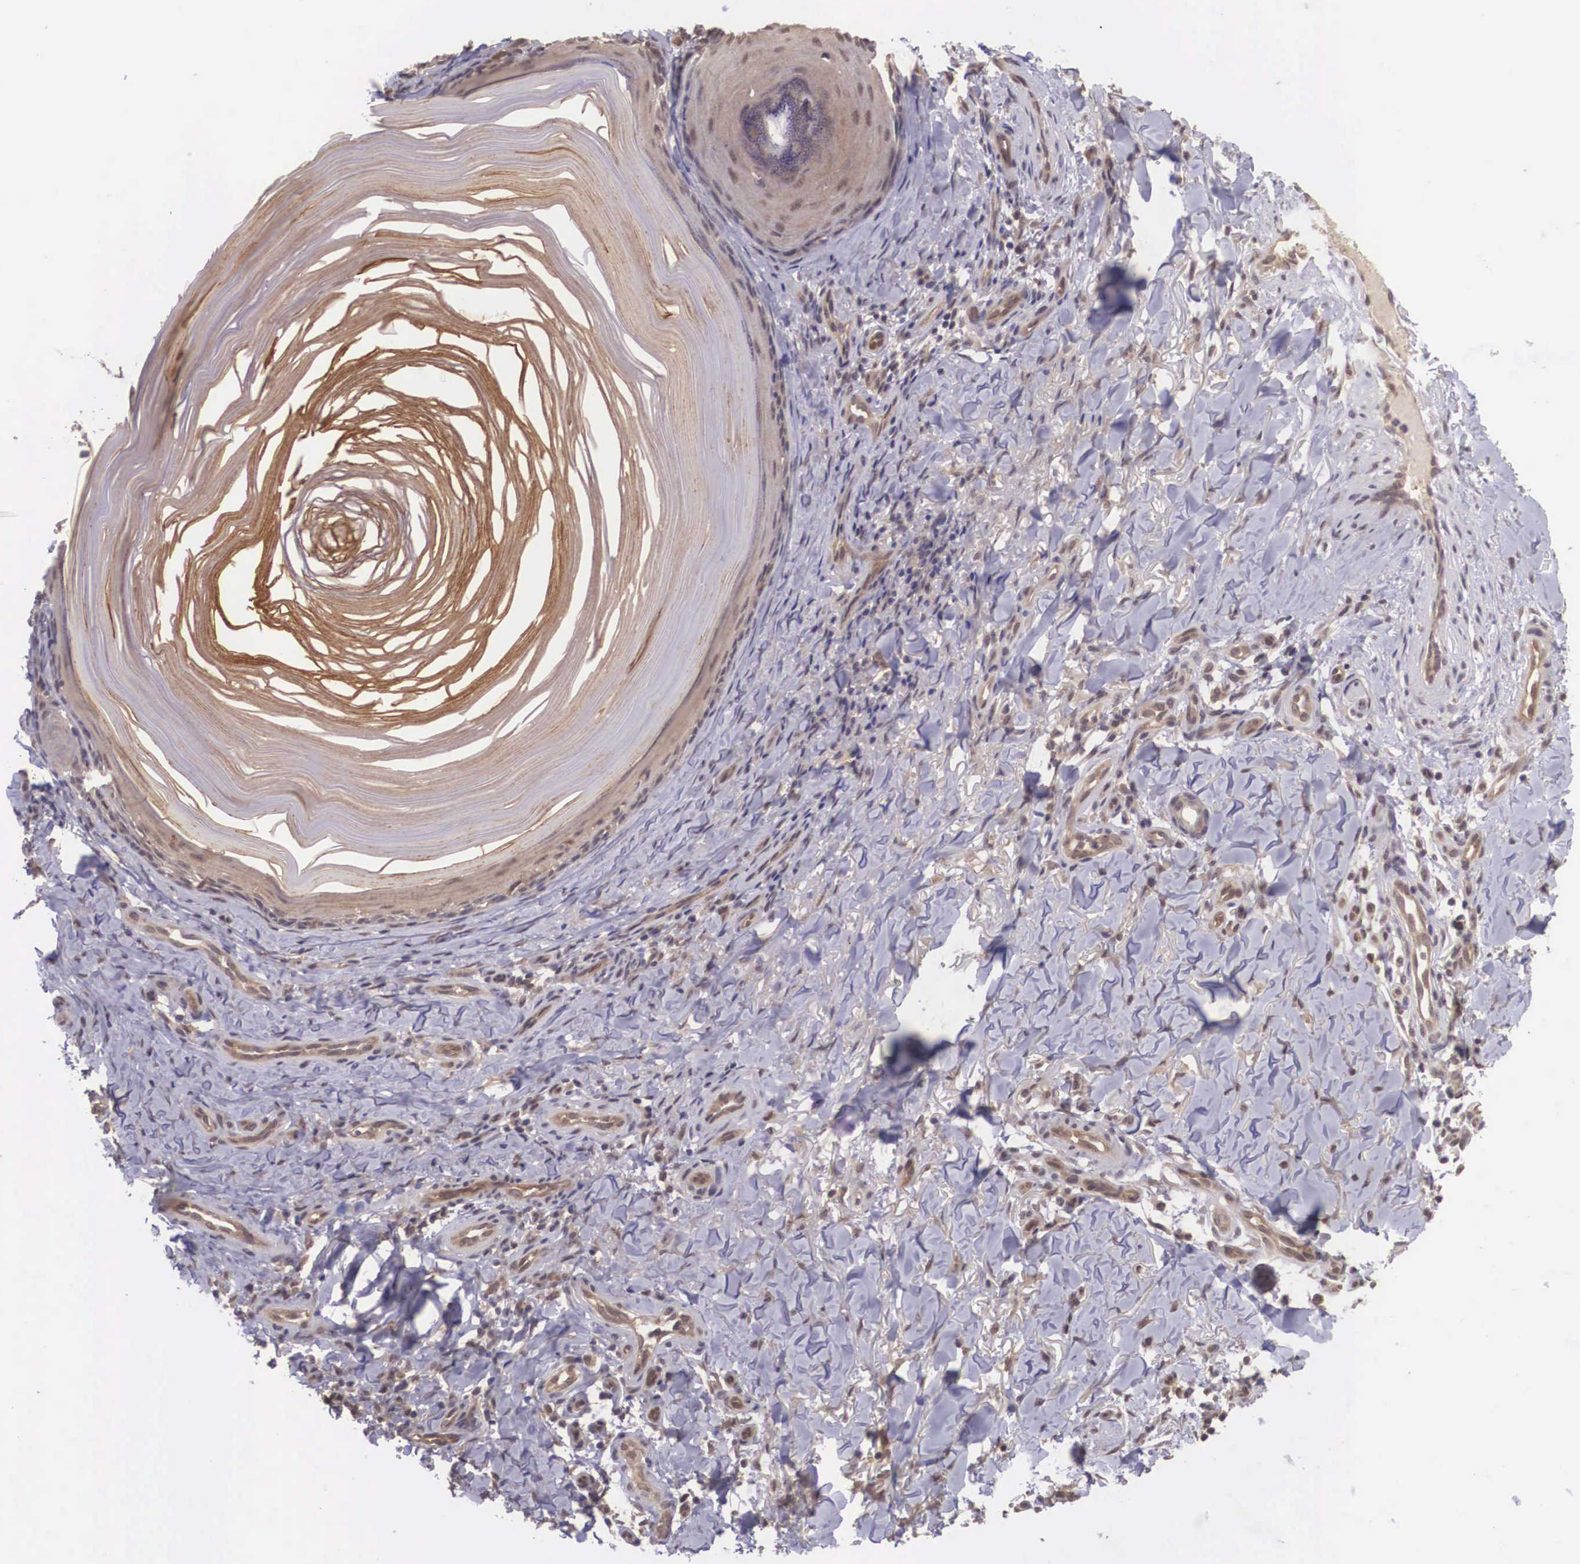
{"staining": {"intensity": "moderate", "quantity": ">75%", "location": "cytoplasmic/membranous"}, "tissue": "skin cancer", "cell_type": "Tumor cells", "image_type": "cancer", "snomed": [{"axis": "morphology", "description": "Normal tissue, NOS"}, {"axis": "morphology", "description": "Basal cell carcinoma"}, {"axis": "topography", "description": "Skin"}], "caption": "Immunohistochemical staining of skin cancer demonstrates medium levels of moderate cytoplasmic/membranous protein expression in about >75% of tumor cells.", "gene": "VASH1", "patient": {"sex": "male", "age": 81}}